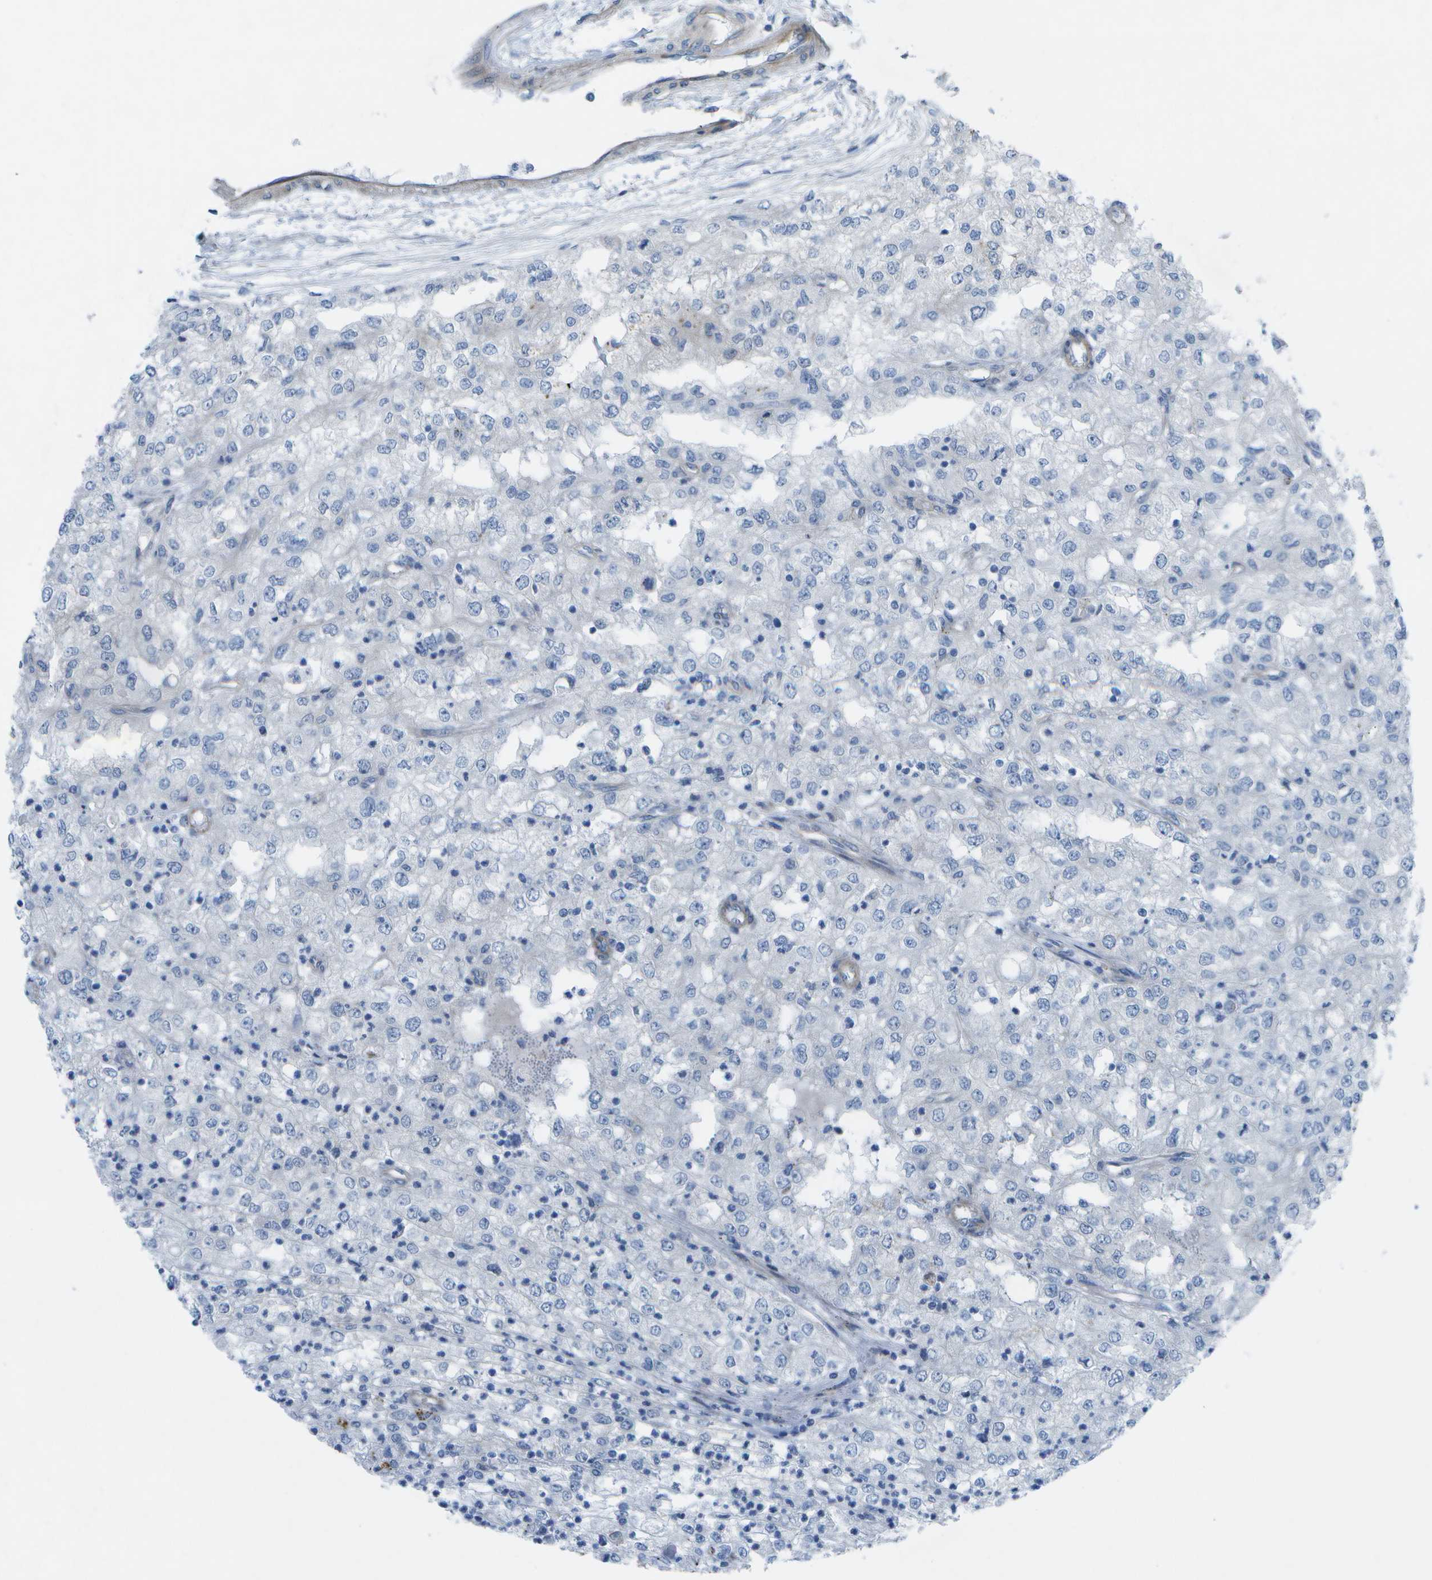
{"staining": {"intensity": "negative", "quantity": "none", "location": "none"}, "tissue": "renal cancer", "cell_type": "Tumor cells", "image_type": "cancer", "snomed": [{"axis": "morphology", "description": "Adenocarcinoma, NOS"}, {"axis": "topography", "description": "Kidney"}], "caption": "Image shows no significant protein positivity in tumor cells of renal adenocarcinoma.", "gene": "SORBS3", "patient": {"sex": "female", "age": 54}}